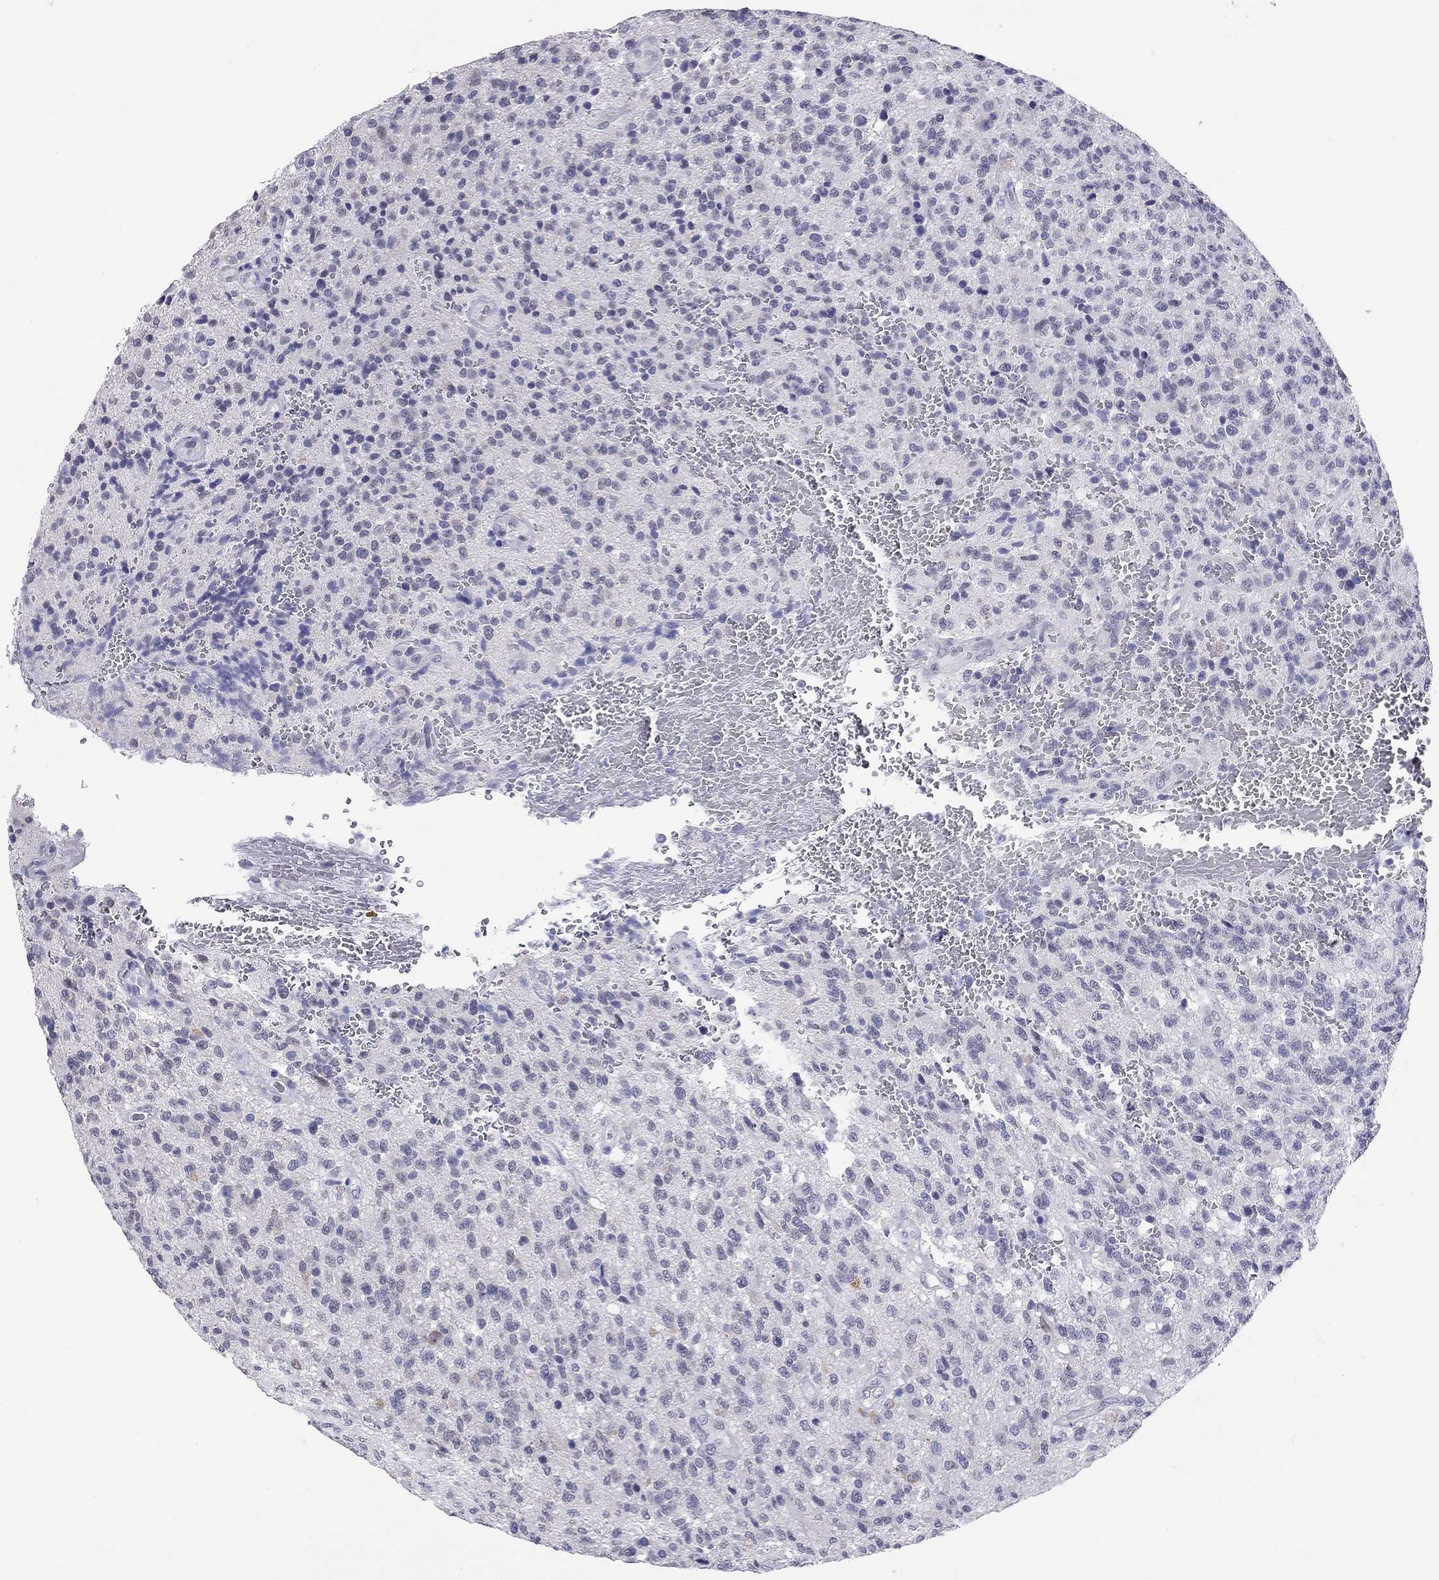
{"staining": {"intensity": "negative", "quantity": "none", "location": "none"}, "tissue": "glioma", "cell_type": "Tumor cells", "image_type": "cancer", "snomed": [{"axis": "morphology", "description": "Glioma, malignant, High grade"}, {"axis": "topography", "description": "Brain"}], "caption": "DAB immunohistochemical staining of glioma displays no significant staining in tumor cells.", "gene": "ARMC12", "patient": {"sex": "male", "age": 56}}